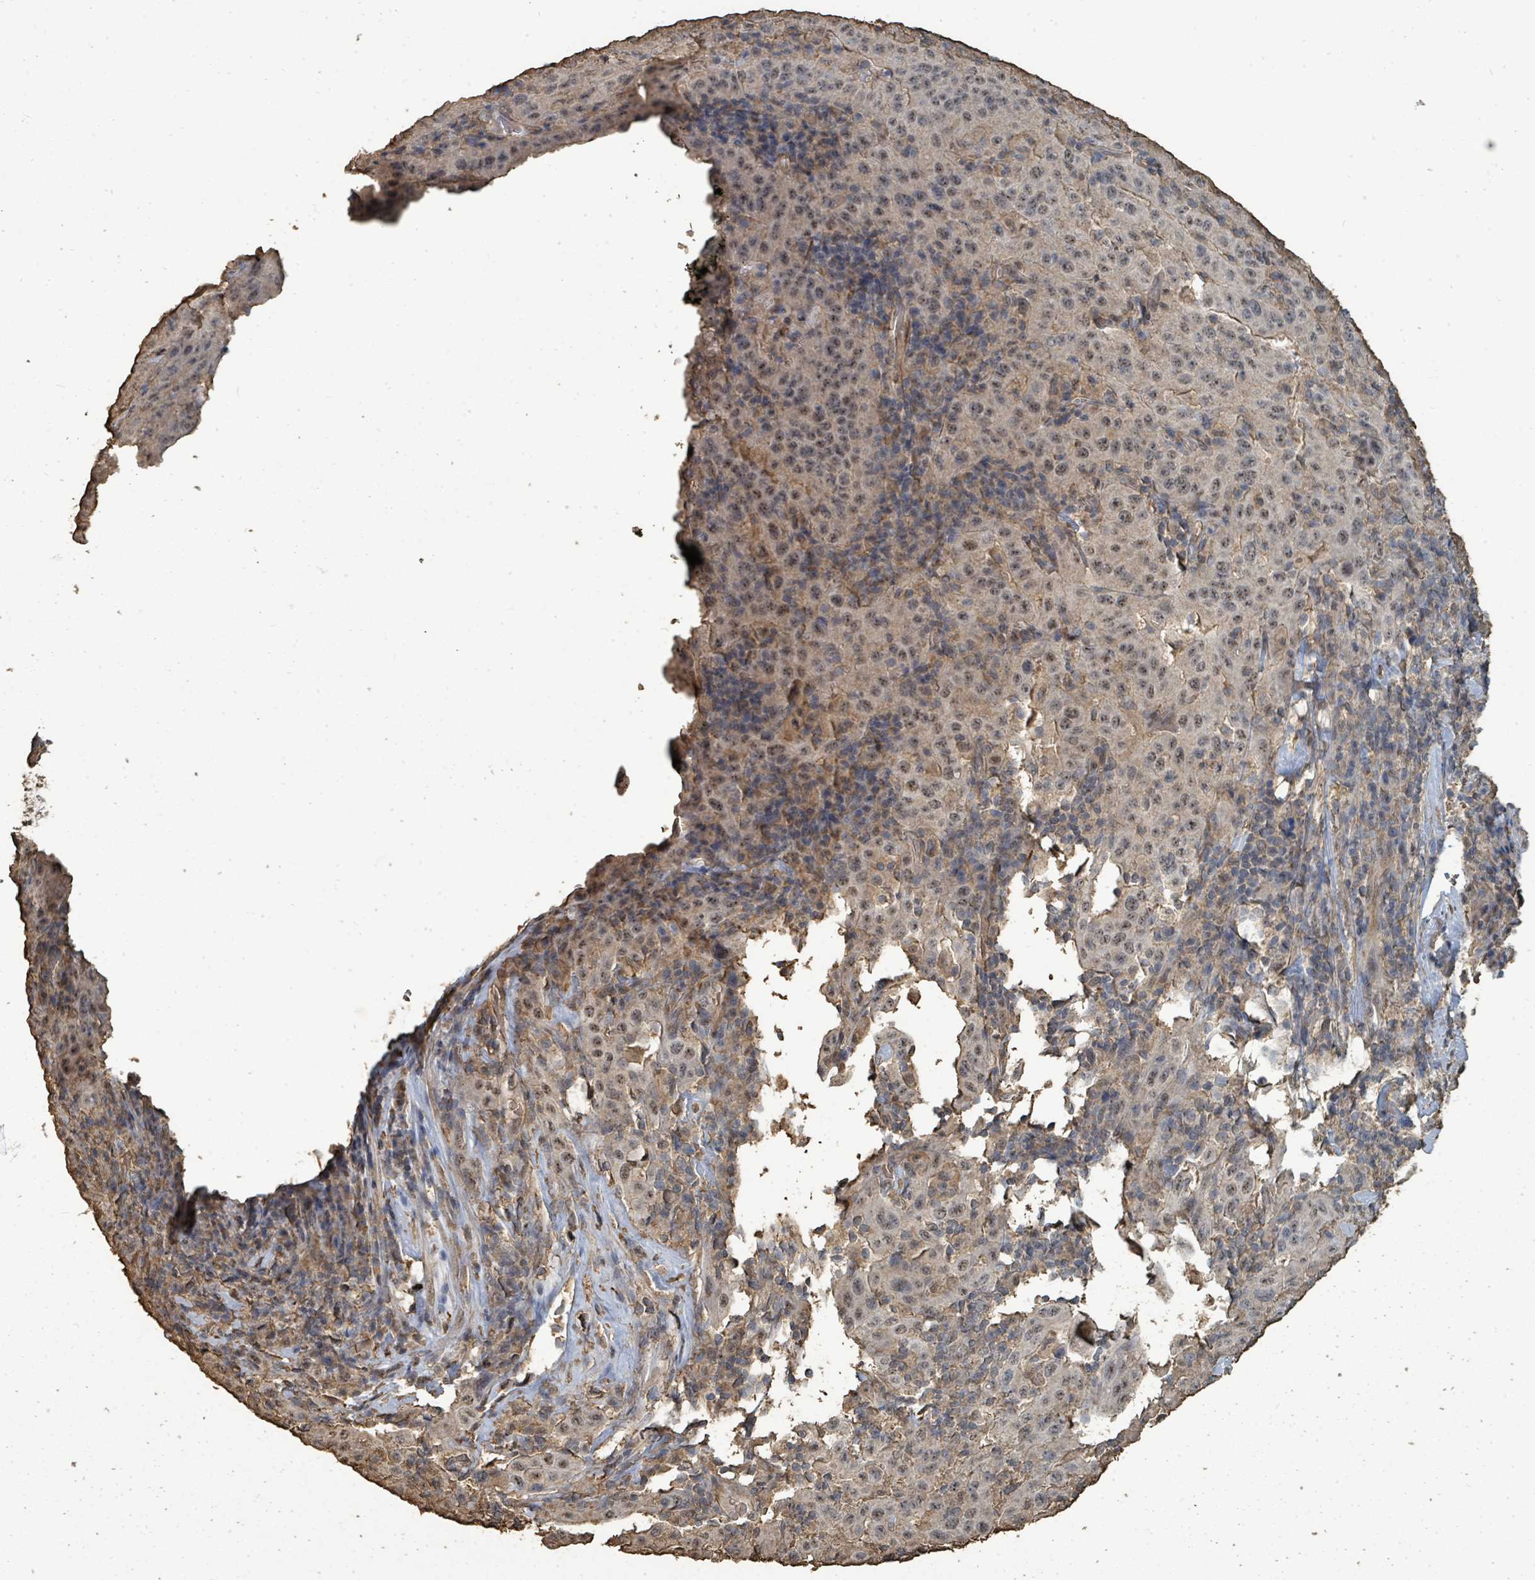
{"staining": {"intensity": "weak", "quantity": "25%-75%", "location": "nuclear"}, "tissue": "pancreatic cancer", "cell_type": "Tumor cells", "image_type": "cancer", "snomed": [{"axis": "morphology", "description": "Adenocarcinoma, NOS"}, {"axis": "topography", "description": "Pancreas"}], "caption": "The micrograph exhibits immunohistochemical staining of pancreatic adenocarcinoma. There is weak nuclear positivity is present in approximately 25%-75% of tumor cells.", "gene": "C6orf52", "patient": {"sex": "male", "age": 63}}